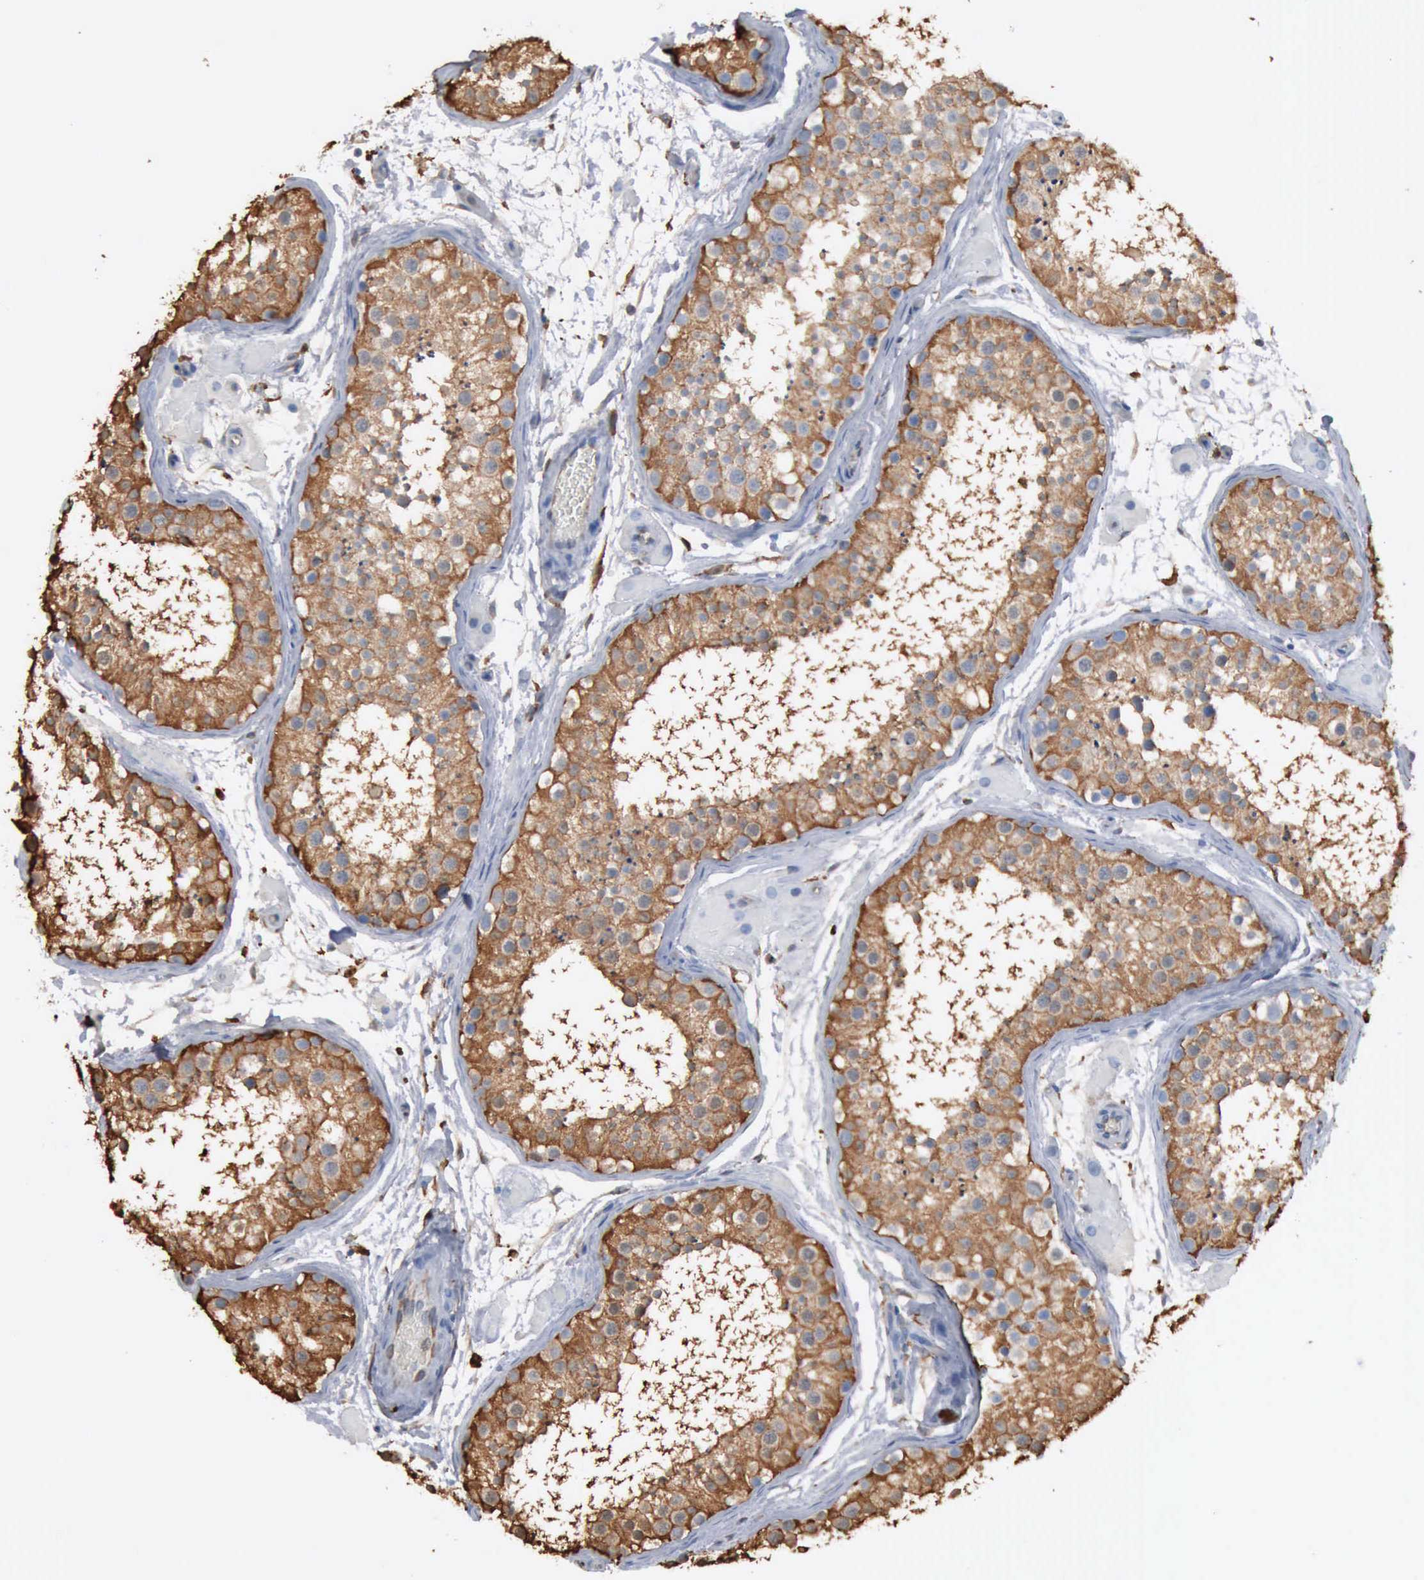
{"staining": {"intensity": "moderate", "quantity": ">75%", "location": "cytoplasmic/membranous"}, "tissue": "testis", "cell_type": "Cells in seminiferous ducts", "image_type": "normal", "snomed": [{"axis": "morphology", "description": "Normal tissue, NOS"}, {"axis": "topography", "description": "Testis"}], "caption": "Immunohistochemistry (IHC) micrograph of unremarkable testis: testis stained using immunohistochemistry reveals medium levels of moderate protein expression localized specifically in the cytoplasmic/membranous of cells in seminiferous ducts, appearing as a cytoplasmic/membranous brown color.", "gene": "FSCN1", "patient": {"sex": "male", "age": 29}}